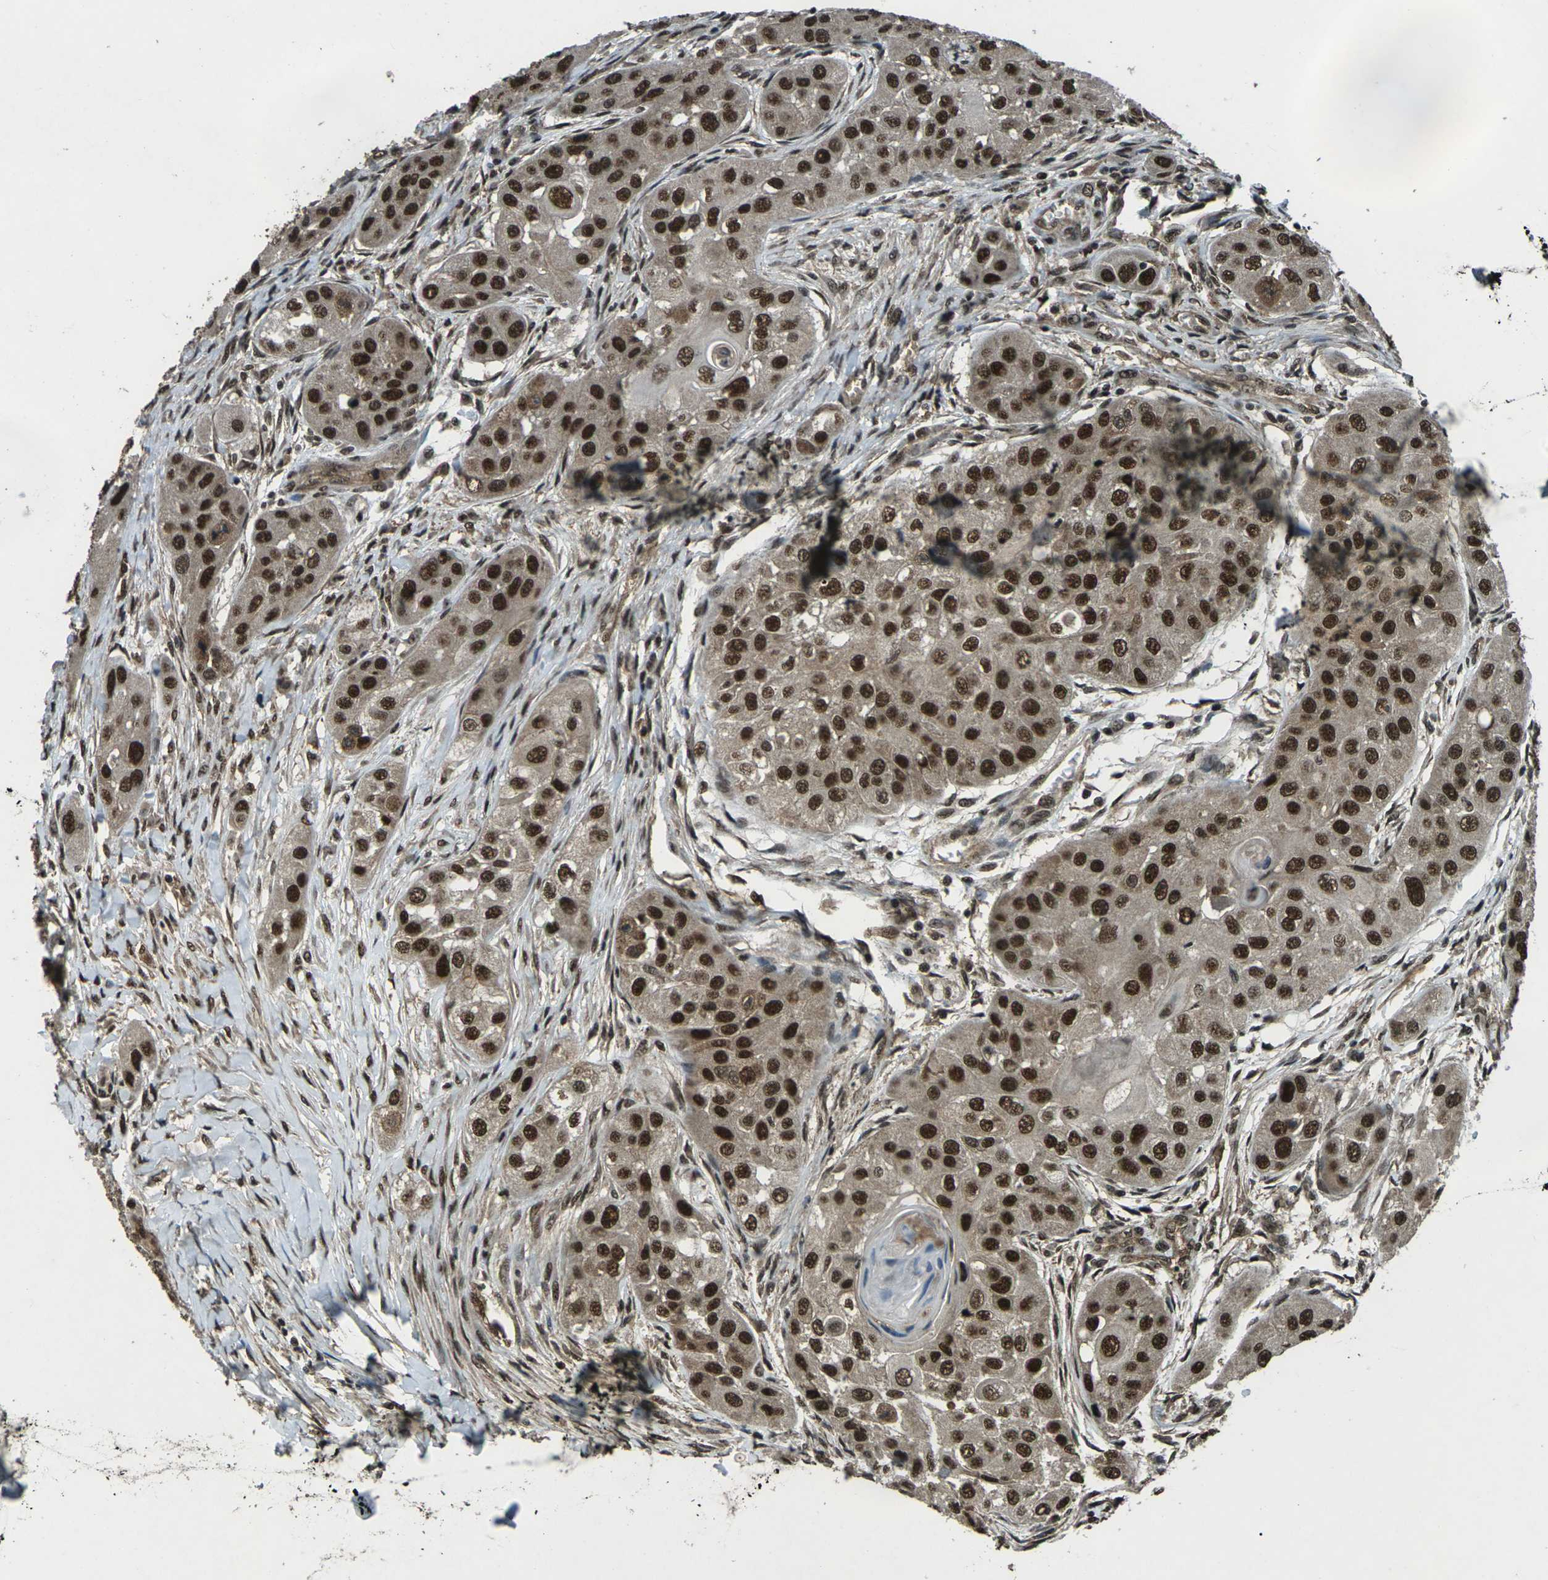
{"staining": {"intensity": "strong", "quantity": ">75%", "location": "nuclear"}, "tissue": "head and neck cancer", "cell_type": "Tumor cells", "image_type": "cancer", "snomed": [{"axis": "morphology", "description": "Normal tissue, NOS"}, {"axis": "morphology", "description": "Squamous cell carcinoma, NOS"}, {"axis": "topography", "description": "Skeletal muscle"}, {"axis": "topography", "description": "Head-Neck"}], "caption": "Immunohistochemistry (IHC) (DAB (3,3'-diaminobenzidine)) staining of head and neck cancer (squamous cell carcinoma) demonstrates strong nuclear protein staining in approximately >75% of tumor cells.", "gene": "NR4A2", "patient": {"sex": "male", "age": 51}}